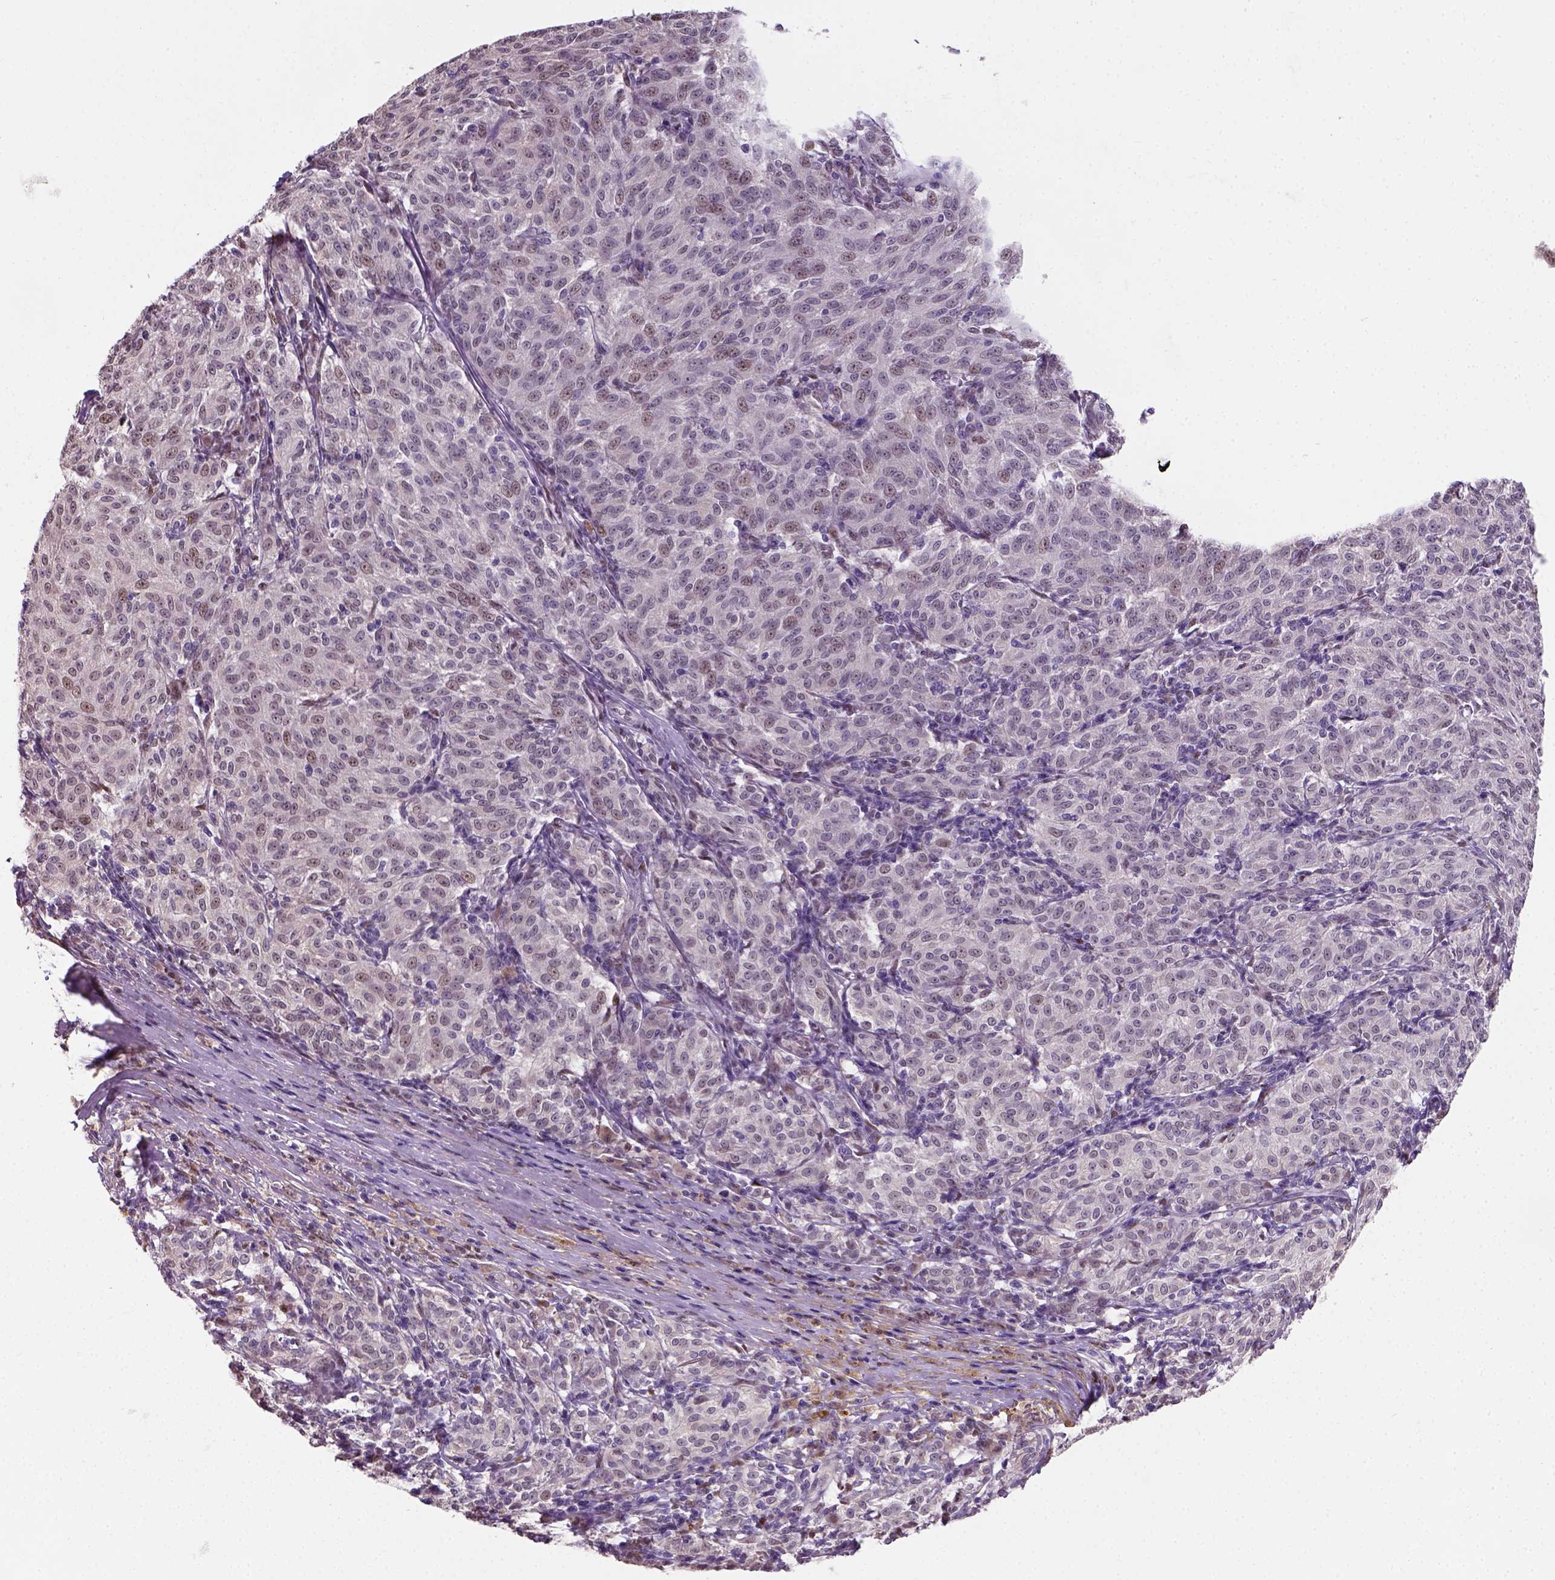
{"staining": {"intensity": "weak", "quantity": "25%-75%", "location": "nuclear"}, "tissue": "melanoma", "cell_type": "Tumor cells", "image_type": "cancer", "snomed": [{"axis": "morphology", "description": "Malignant melanoma, NOS"}, {"axis": "topography", "description": "Skin"}], "caption": "Malignant melanoma stained with a protein marker shows weak staining in tumor cells.", "gene": "C1orf112", "patient": {"sex": "female", "age": 72}}